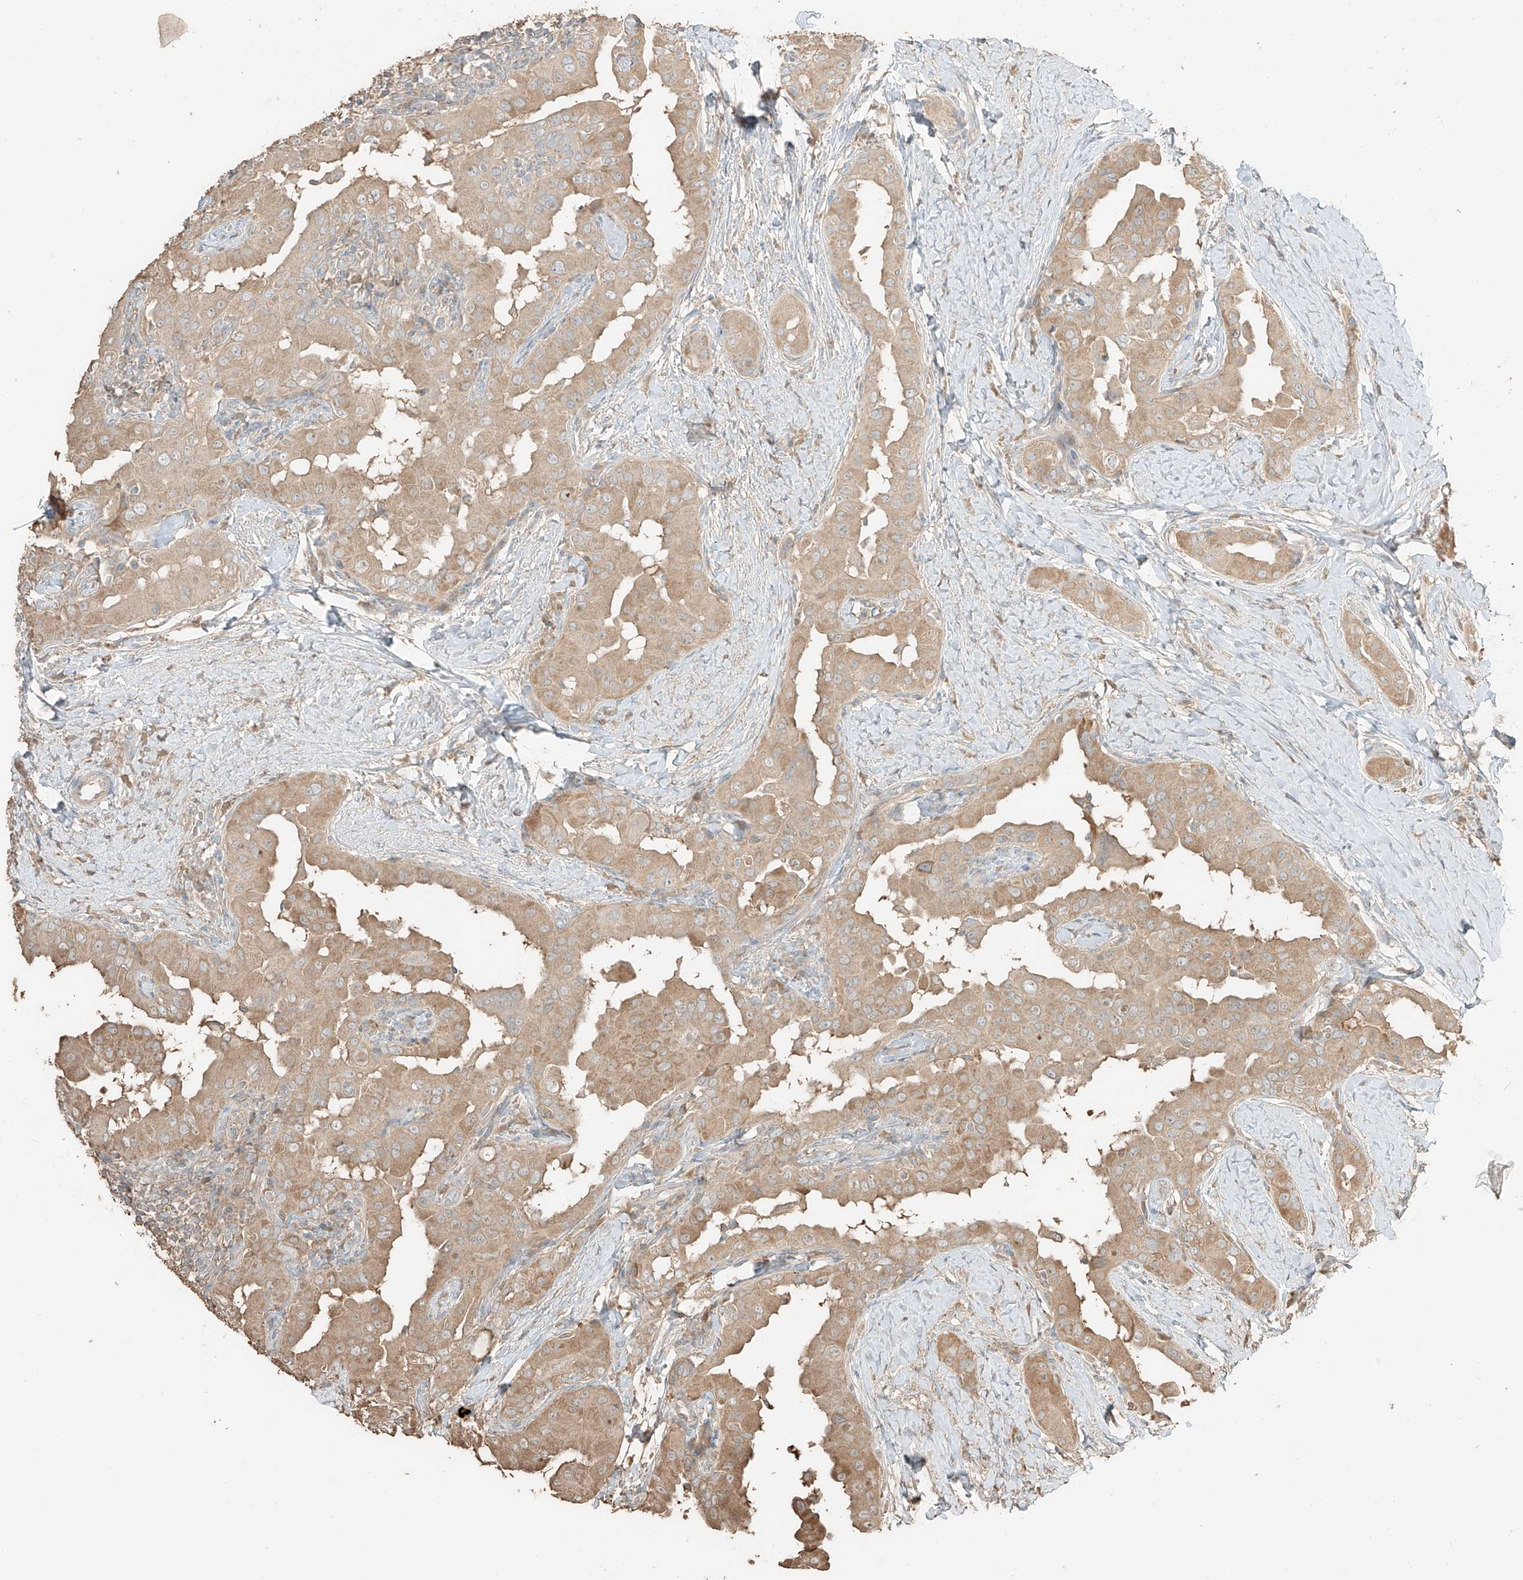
{"staining": {"intensity": "moderate", "quantity": ">75%", "location": "cytoplasmic/membranous"}, "tissue": "thyroid cancer", "cell_type": "Tumor cells", "image_type": "cancer", "snomed": [{"axis": "morphology", "description": "Papillary adenocarcinoma, NOS"}, {"axis": "topography", "description": "Thyroid gland"}], "caption": "About >75% of tumor cells in thyroid cancer exhibit moderate cytoplasmic/membranous protein expression as visualized by brown immunohistochemical staining.", "gene": "RFTN2", "patient": {"sex": "male", "age": 33}}